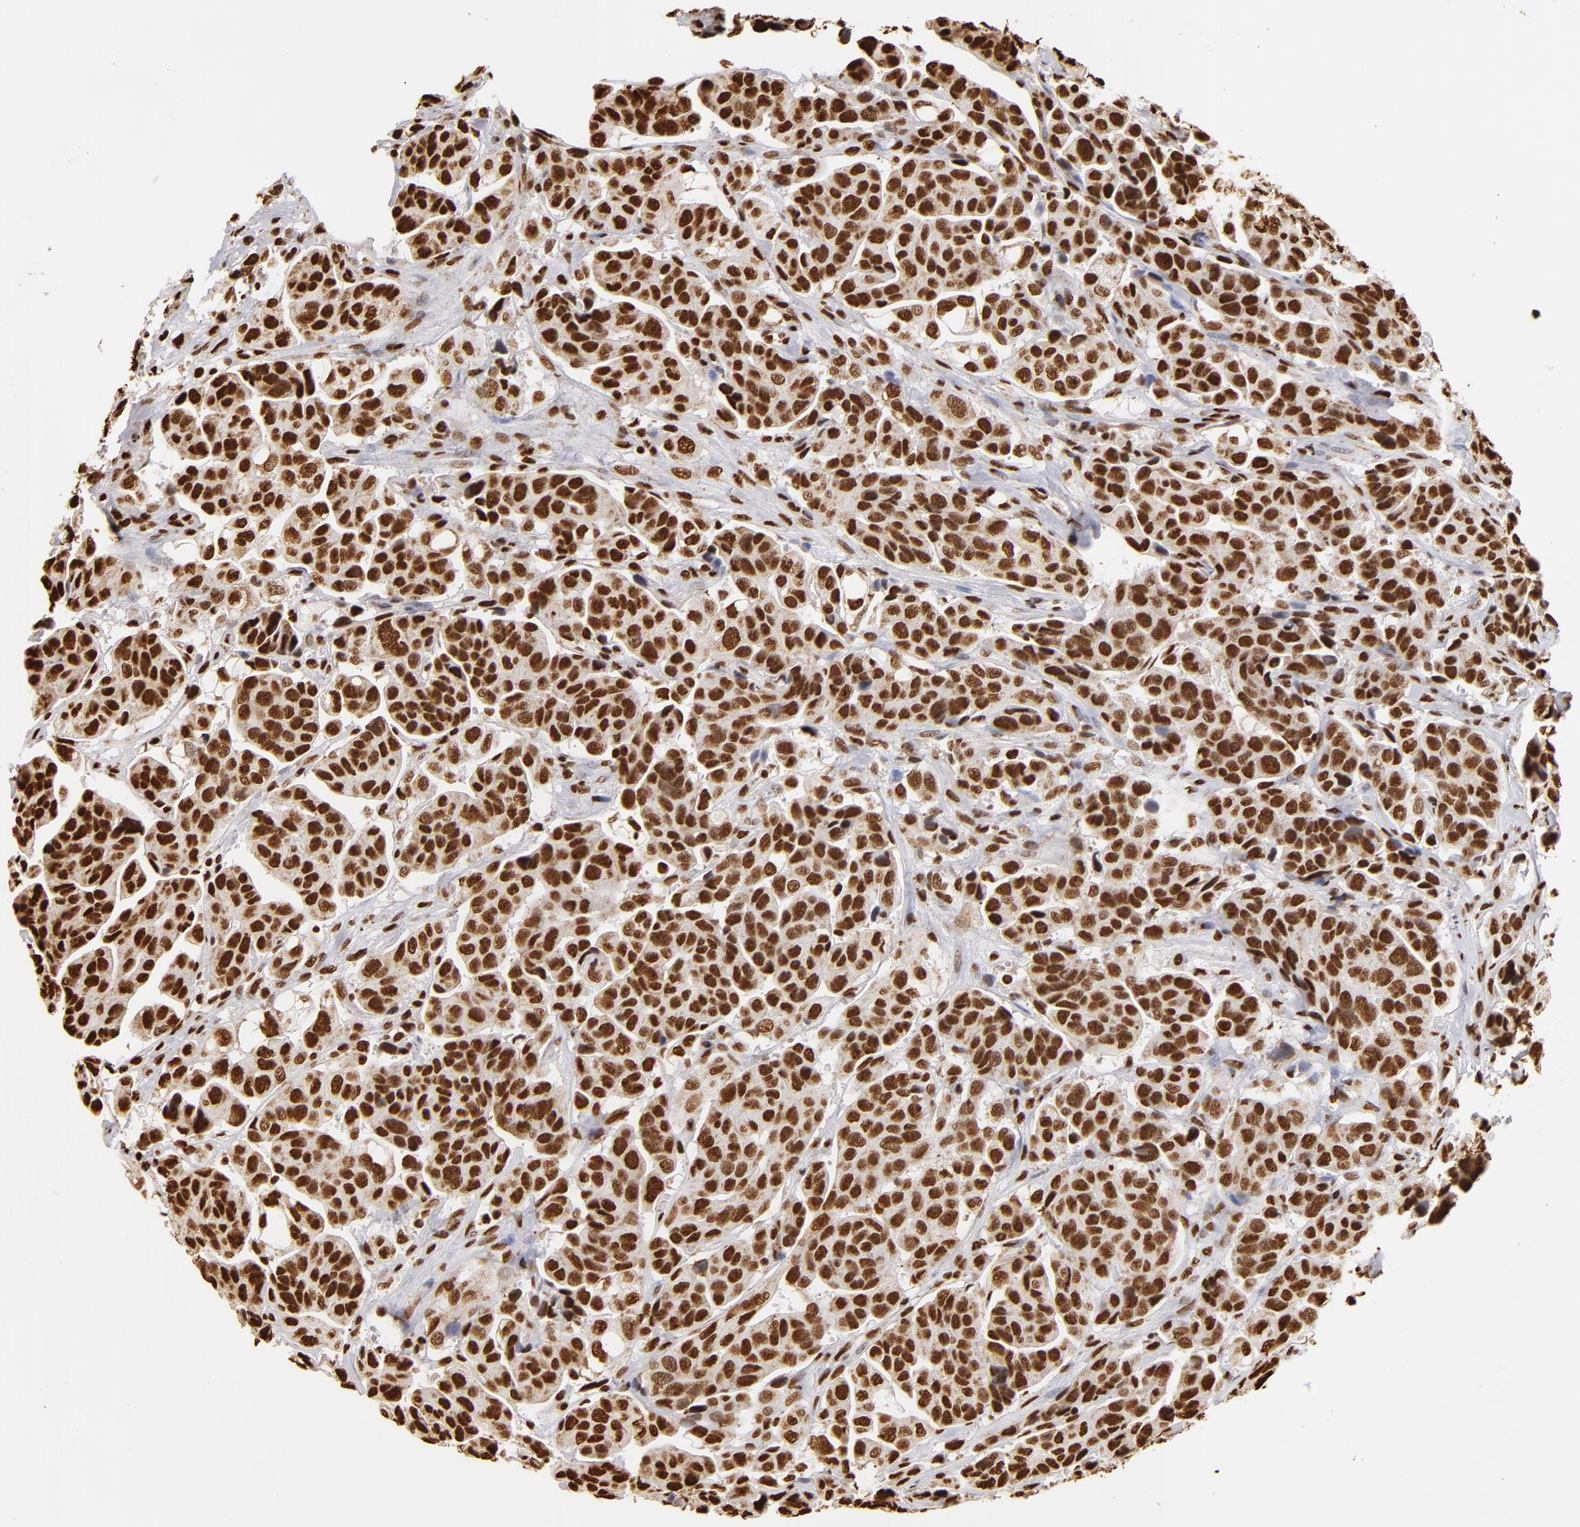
{"staining": {"intensity": "strong", "quantity": ">75%", "location": "nuclear"}, "tissue": "urothelial cancer", "cell_type": "Tumor cells", "image_type": "cancer", "snomed": [{"axis": "morphology", "description": "Adenocarcinoma, NOS"}, {"axis": "topography", "description": "Urinary bladder"}], "caption": "Immunohistochemical staining of human adenocarcinoma shows high levels of strong nuclear expression in approximately >75% of tumor cells.", "gene": "ILF3", "patient": {"sex": "male", "age": 61}}